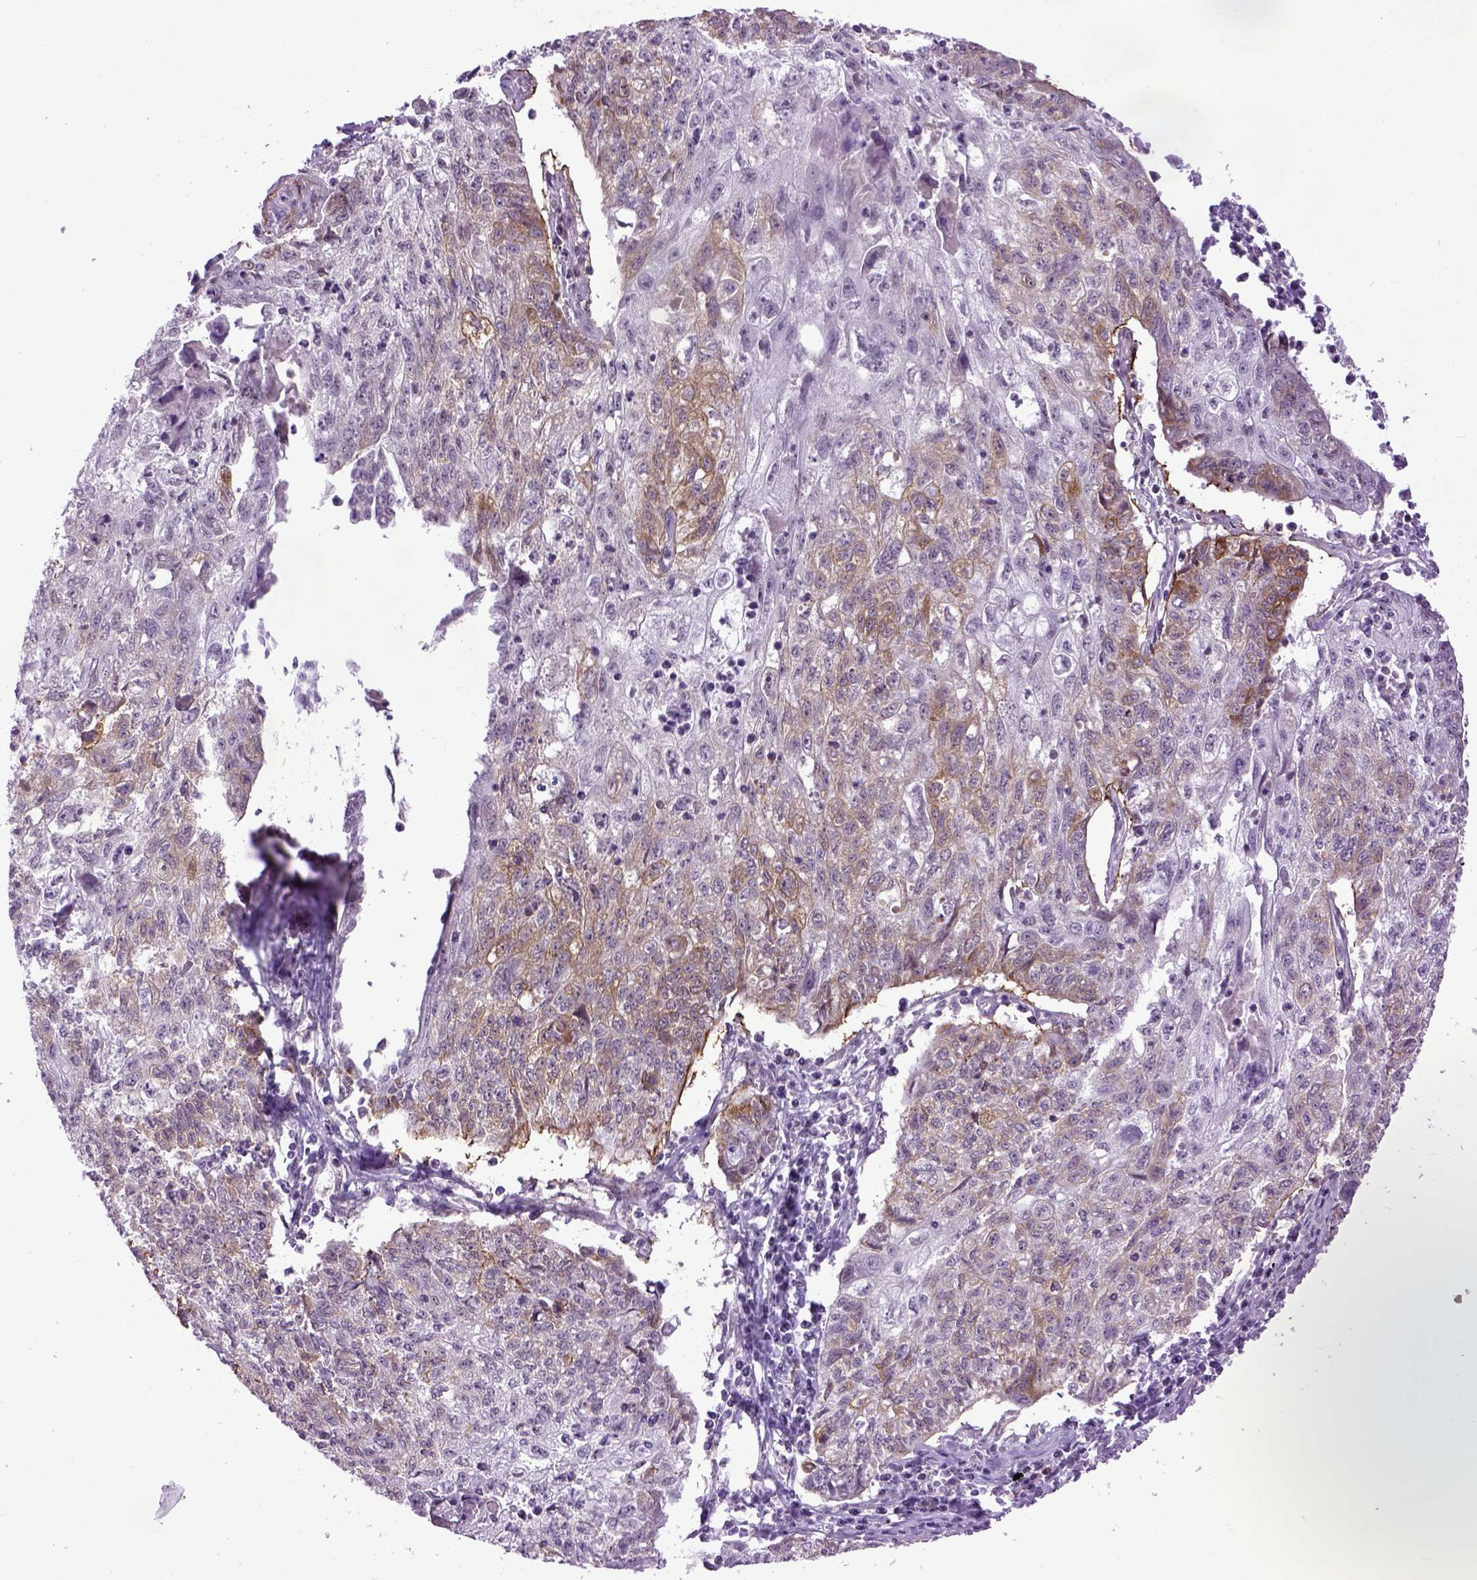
{"staining": {"intensity": "weak", "quantity": "<25%", "location": "cytoplasmic/membranous"}, "tissue": "lung cancer", "cell_type": "Tumor cells", "image_type": "cancer", "snomed": [{"axis": "morphology", "description": "Normal morphology"}, {"axis": "morphology", "description": "Aneuploidy"}, {"axis": "morphology", "description": "Squamous cell carcinoma, NOS"}, {"axis": "topography", "description": "Lymph node"}, {"axis": "topography", "description": "Lung"}], "caption": "Lung cancer stained for a protein using immunohistochemistry (IHC) exhibits no expression tumor cells.", "gene": "EMILIN3", "patient": {"sex": "female", "age": 76}}